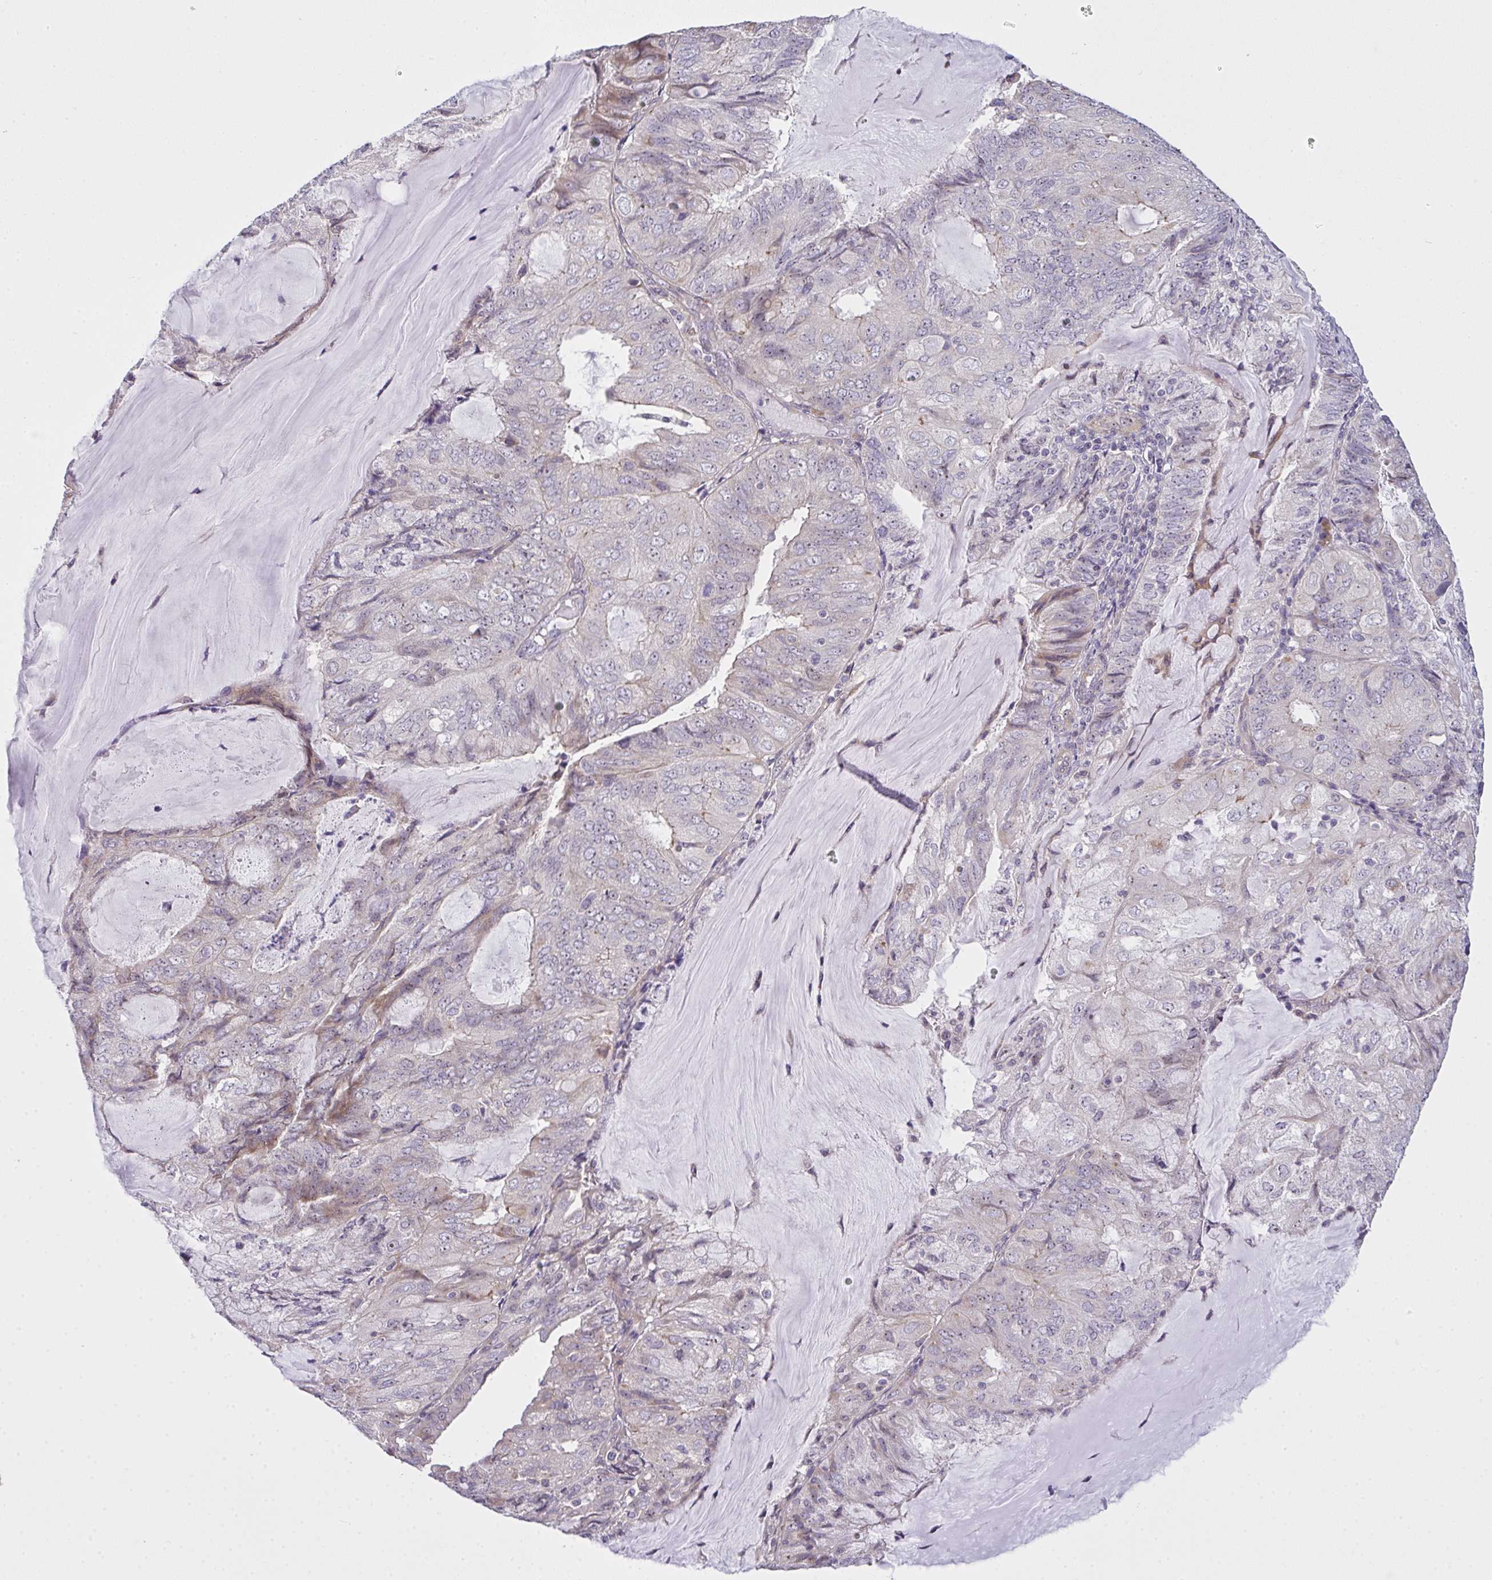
{"staining": {"intensity": "weak", "quantity": "<25%", "location": "cytoplasmic/membranous"}, "tissue": "endometrial cancer", "cell_type": "Tumor cells", "image_type": "cancer", "snomed": [{"axis": "morphology", "description": "Adenocarcinoma, NOS"}, {"axis": "topography", "description": "Endometrium"}], "caption": "DAB immunohistochemical staining of human endometrial cancer shows no significant expression in tumor cells.", "gene": "NT5C1A", "patient": {"sex": "female", "age": 81}}